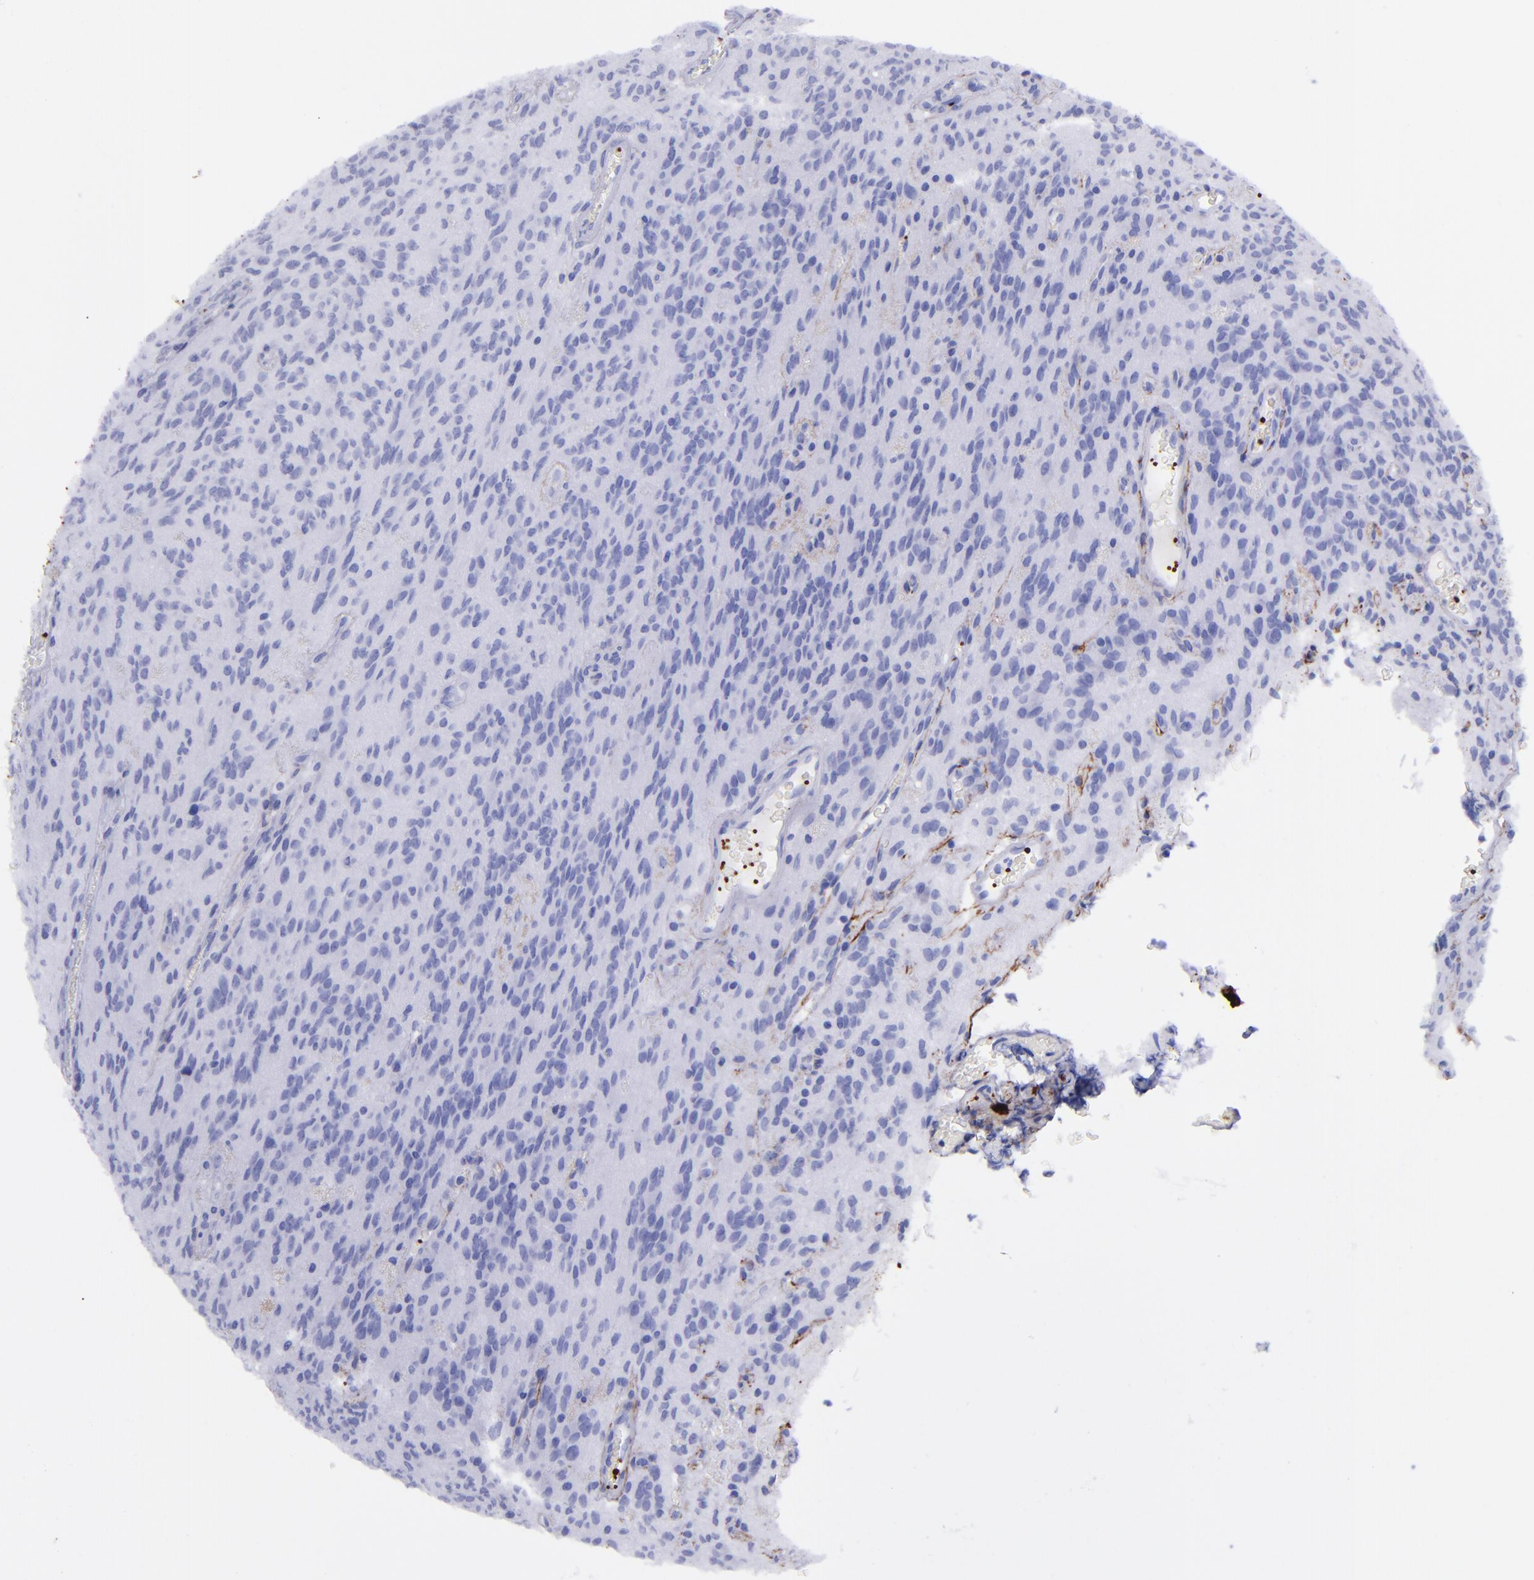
{"staining": {"intensity": "negative", "quantity": "none", "location": "none"}, "tissue": "glioma", "cell_type": "Tumor cells", "image_type": "cancer", "snomed": [{"axis": "morphology", "description": "Glioma, malignant, Low grade"}, {"axis": "topography", "description": "Brain"}], "caption": "Tumor cells show no significant protein positivity in low-grade glioma (malignant). (DAB (3,3'-diaminobenzidine) immunohistochemistry with hematoxylin counter stain).", "gene": "EFCAB13", "patient": {"sex": "female", "age": 15}}